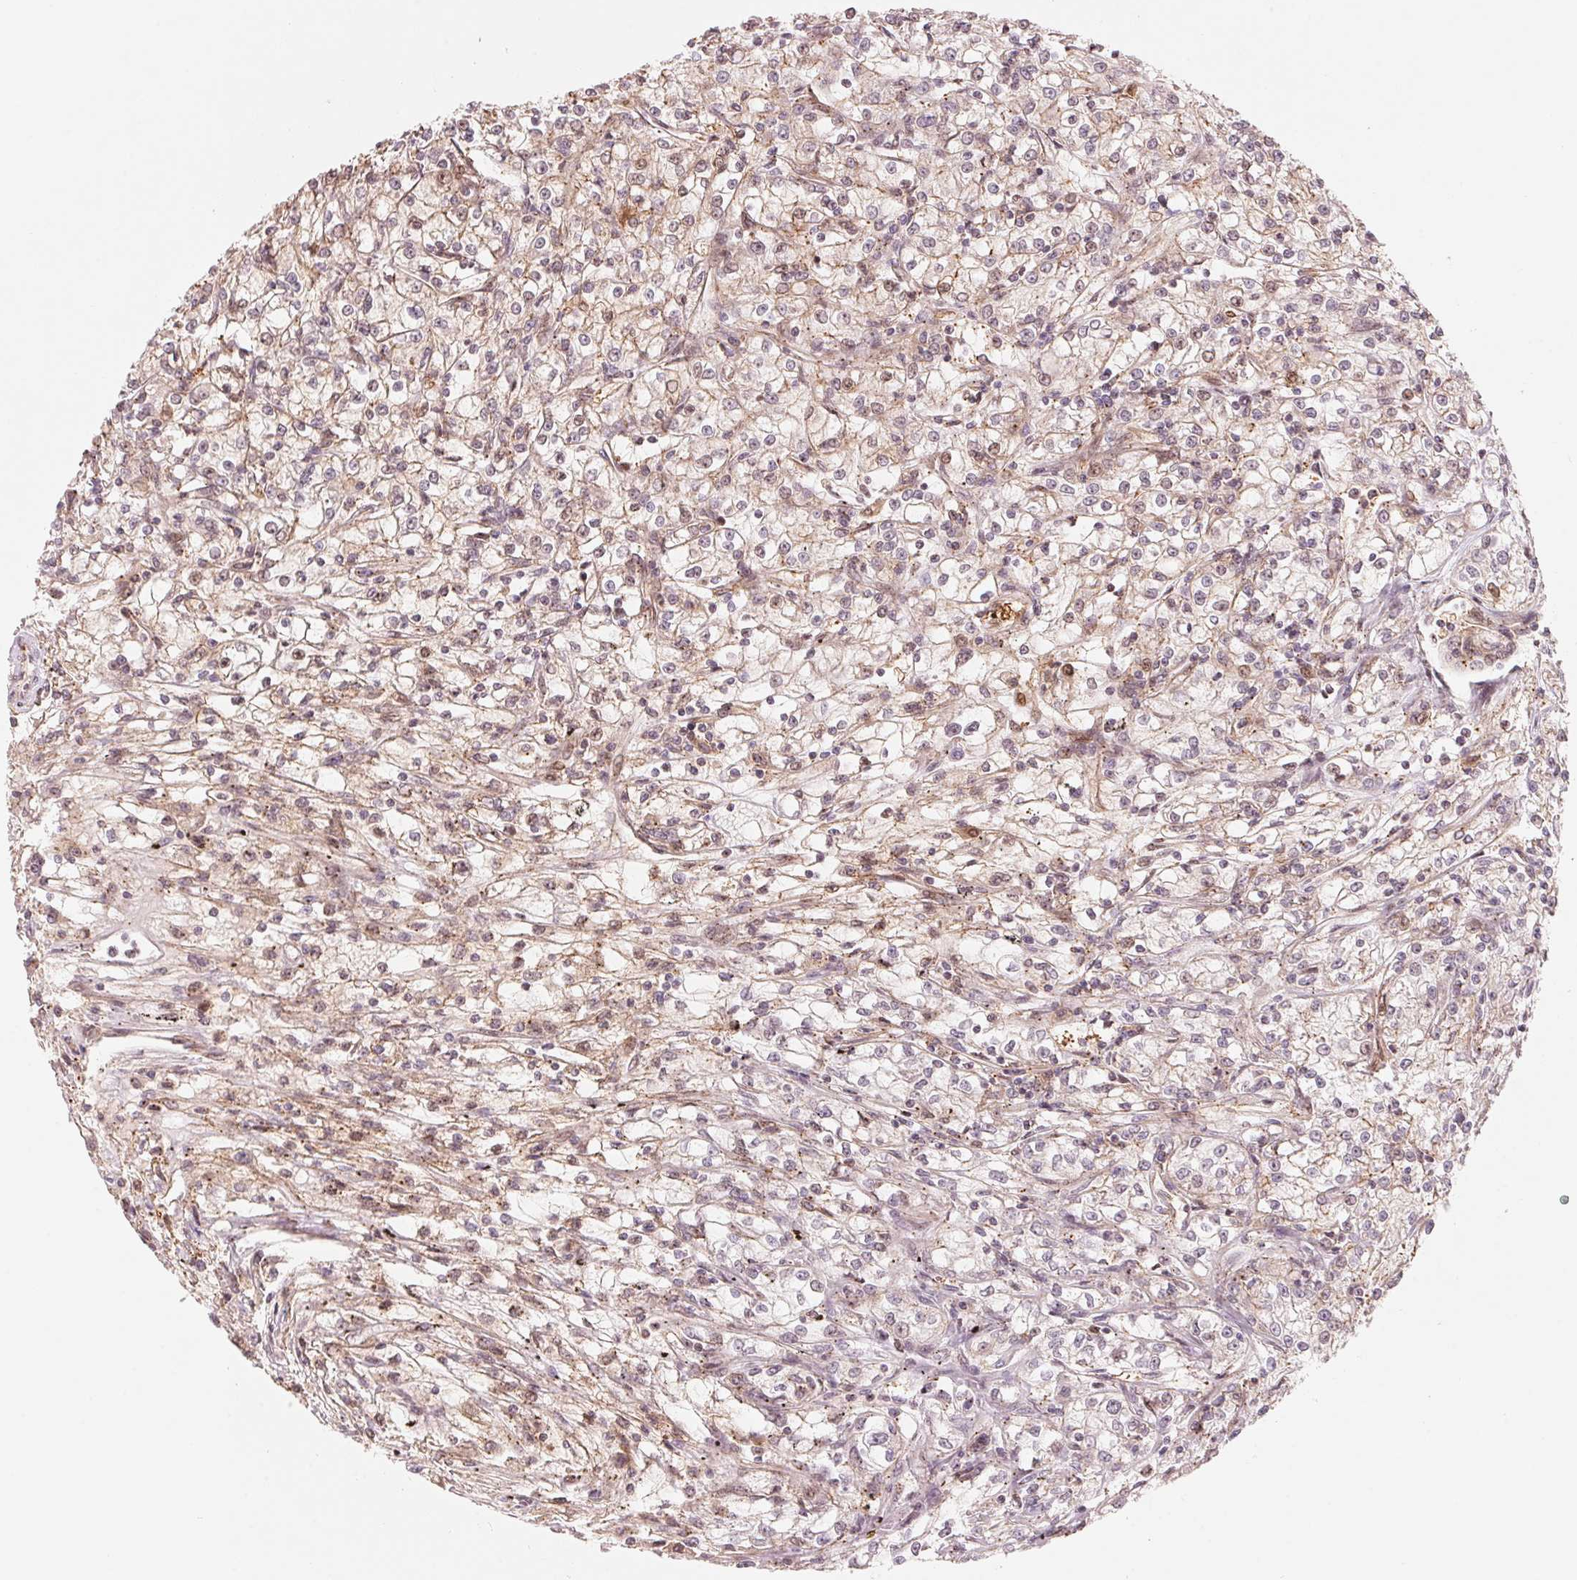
{"staining": {"intensity": "weak", "quantity": "25%-75%", "location": "cytoplasmic/membranous,nuclear"}, "tissue": "renal cancer", "cell_type": "Tumor cells", "image_type": "cancer", "snomed": [{"axis": "morphology", "description": "Adenocarcinoma, NOS"}, {"axis": "topography", "description": "Kidney"}], "caption": "Tumor cells display weak cytoplasmic/membranous and nuclear staining in about 25%-75% of cells in renal cancer.", "gene": "SLC17A4", "patient": {"sex": "female", "age": 59}}